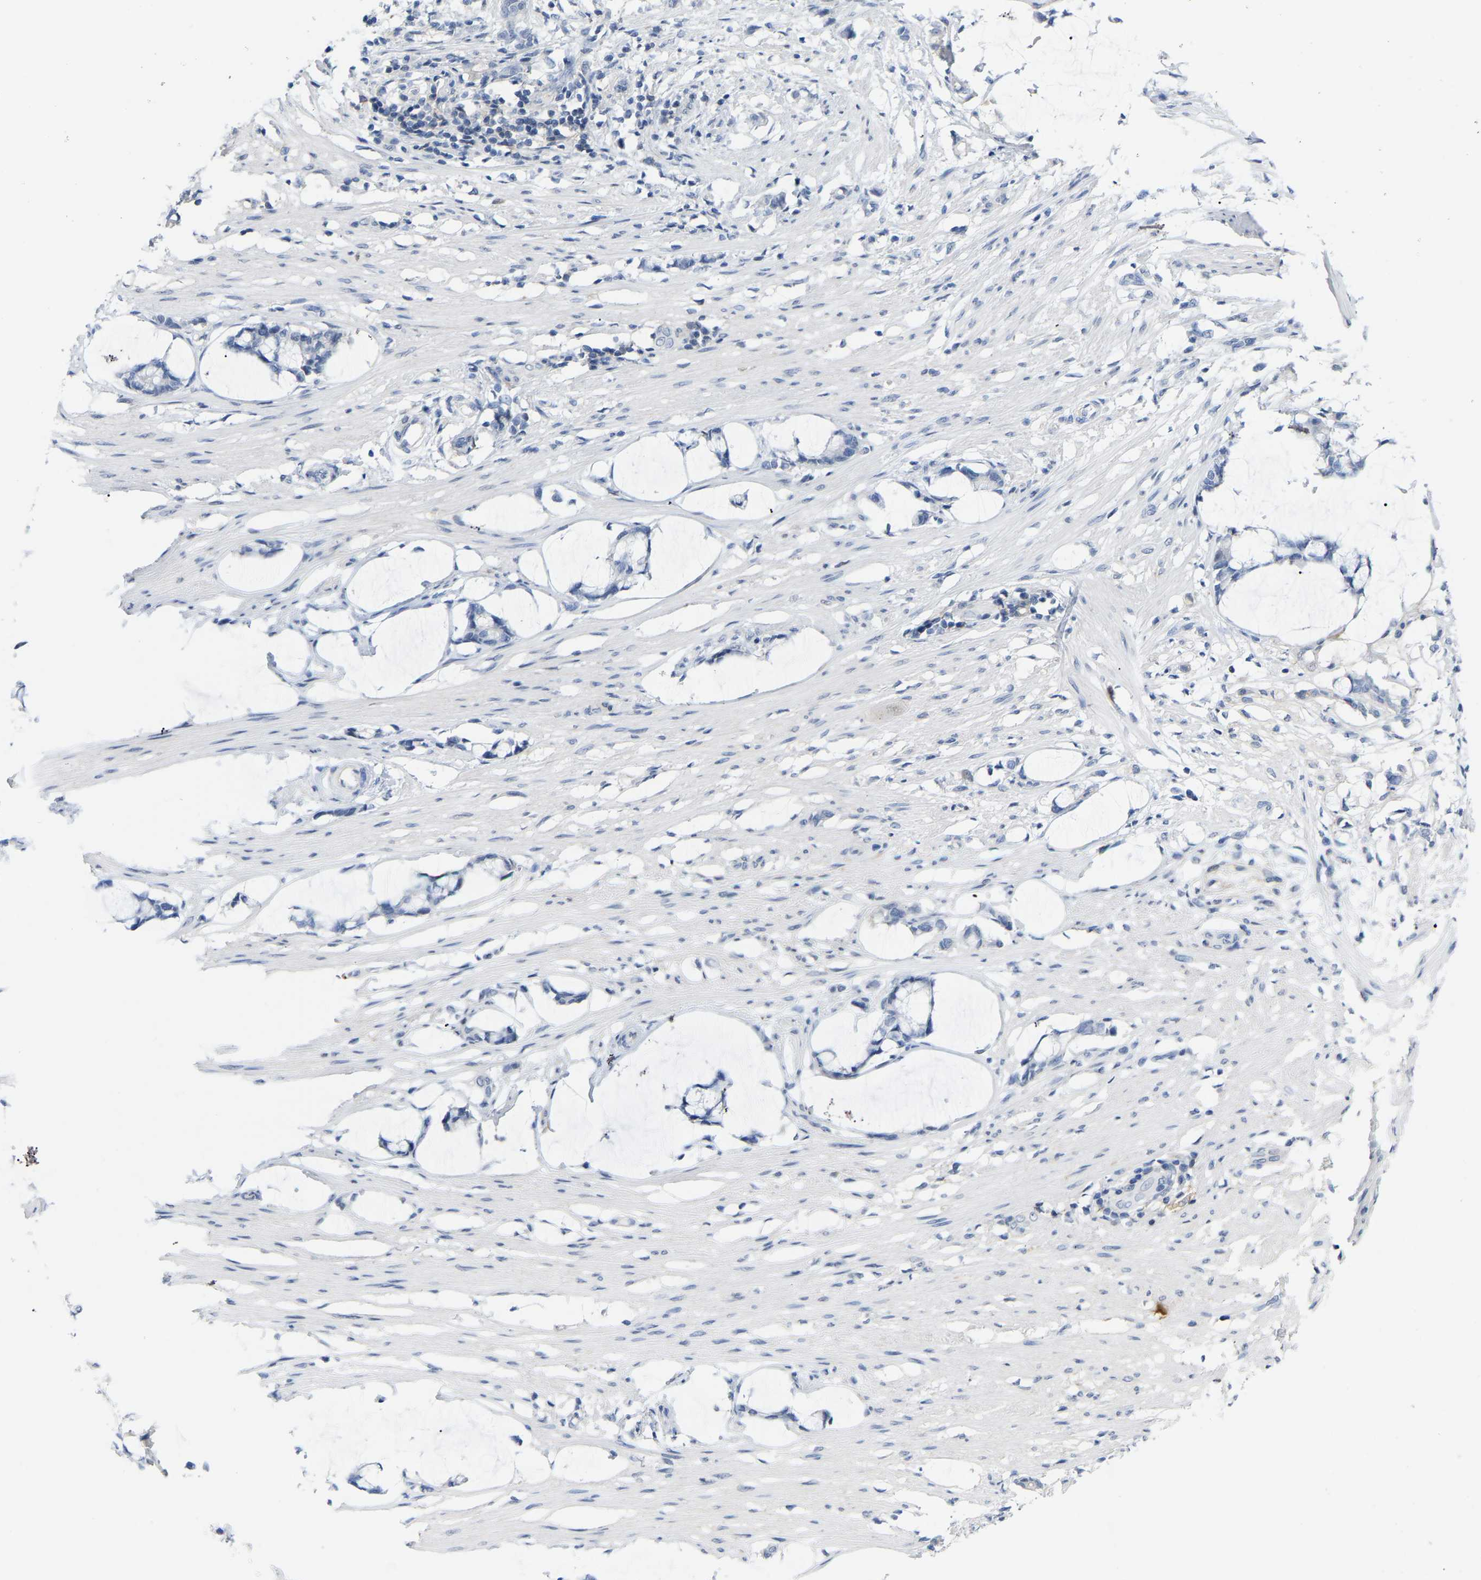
{"staining": {"intensity": "weak", "quantity": "25%-75%", "location": "cytoplasmic/membranous"}, "tissue": "smooth muscle", "cell_type": "Smooth muscle cells", "image_type": "normal", "snomed": [{"axis": "morphology", "description": "Normal tissue, NOS"}, {"axis": "morphology", "description": "Adenocarcinoma, NOS"}, {"axis": "topography", "description": "Smooth muscle"}, {"axis": "topography", "description": "Colon"}], "caption": "Protein positivity by IHC displays weak cytoplasmic/membranous expression in approximately 25%-75% of smooth muscle cells in unremarkable smooth muscle.", "gene": "ABTB2", "patient": {"sex": "male", "age": 14}}